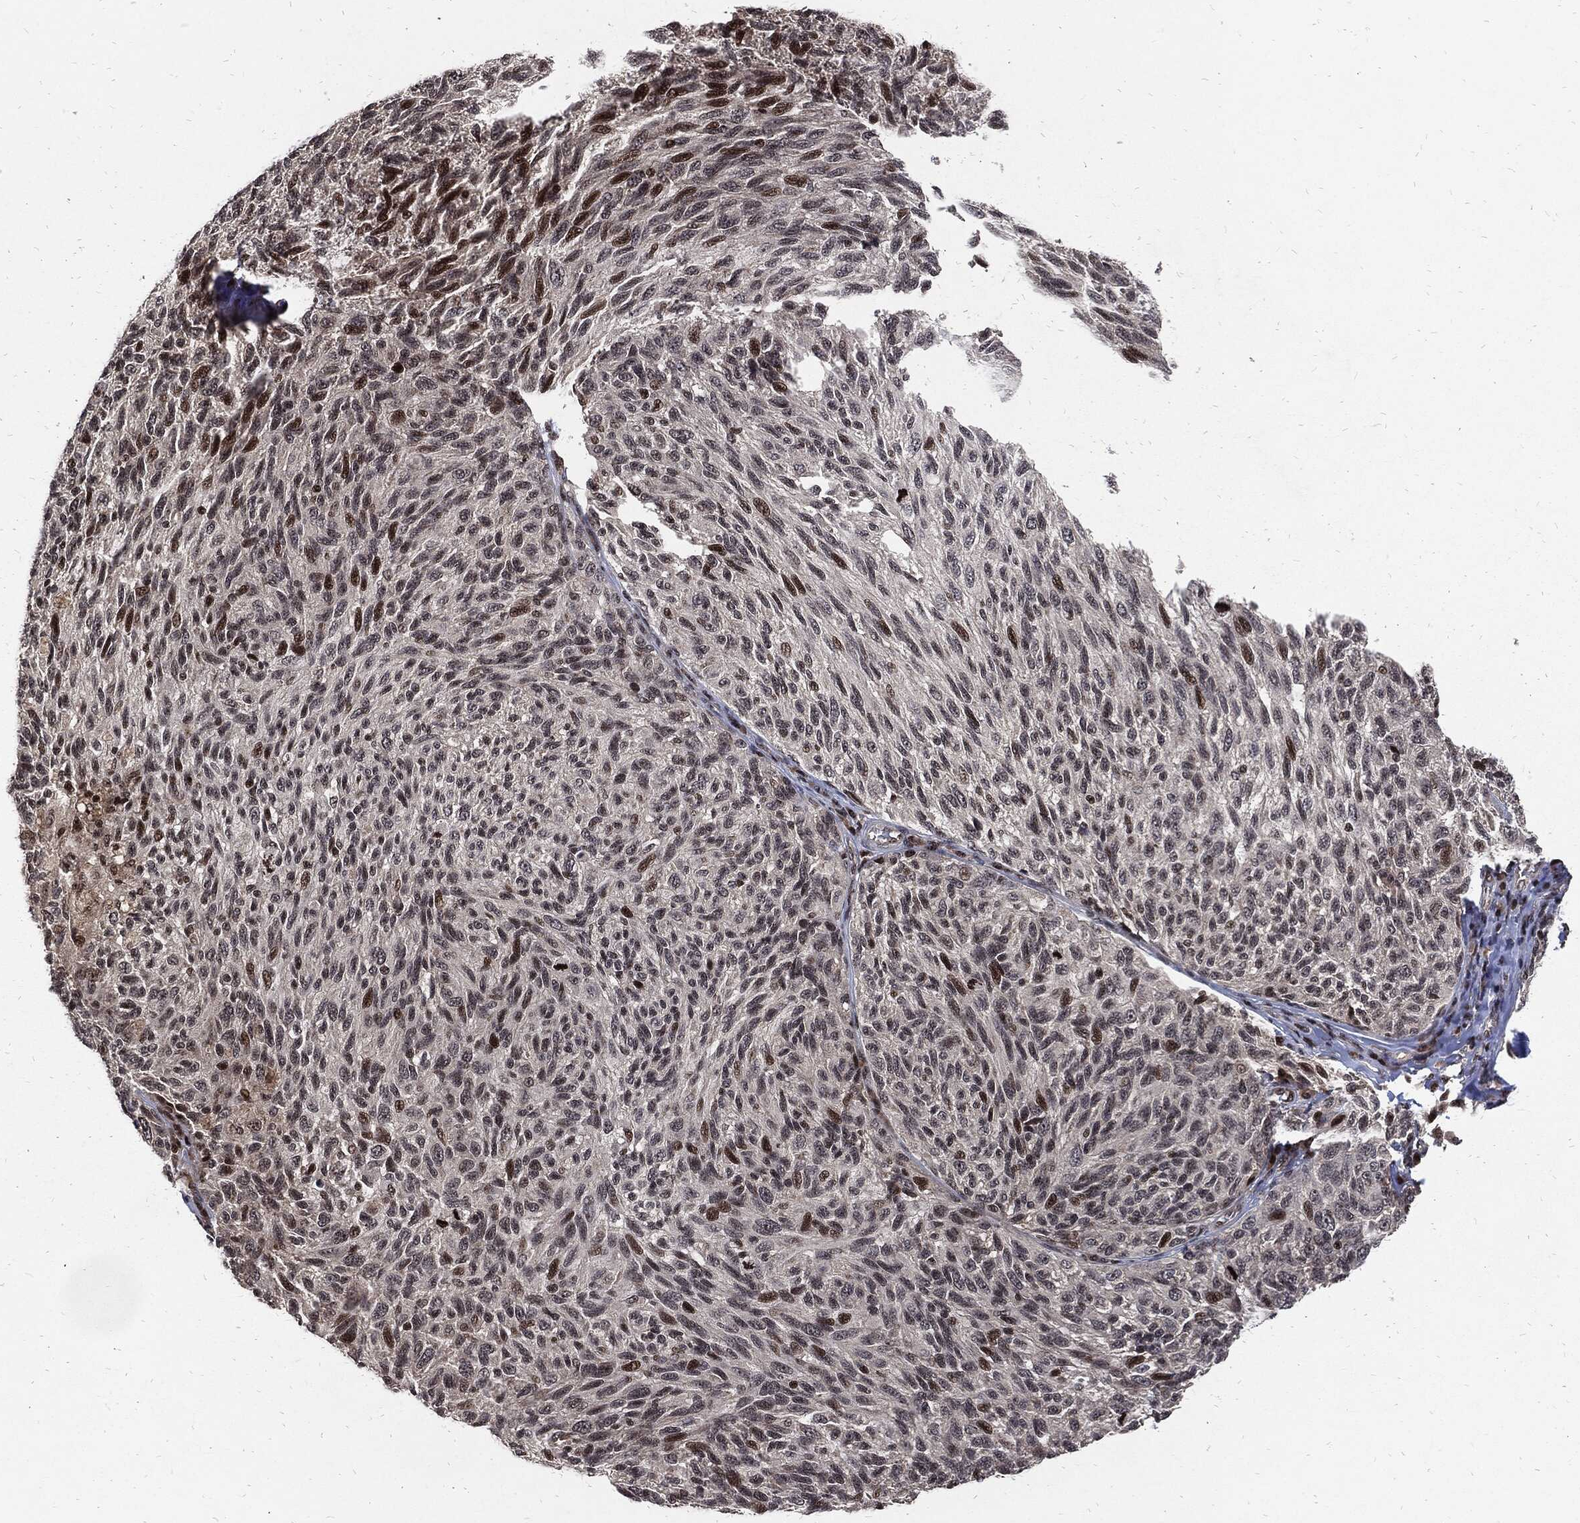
{"staining": {"intensity": "strong", "quantity": "<25%", "location": "nuclear"}, "tissue": "melanoma", "cell_type": "Tumor cells", "image_type": "cancer", "snomed": [{"axis": "morphology", "description": "Malignant melanoma, NOS"}, {"axis": "topography", "description": "Skin"}], "caption": "This micrograph displays melanoma stained with immunohistochemistry to label a protein in brown. The nuclear of tumor cells show strong positivity for the protein. Nuclei are counter-stained blue.", "gene": "ZNF775", "patient": {"sex": "female", "age": 73}}